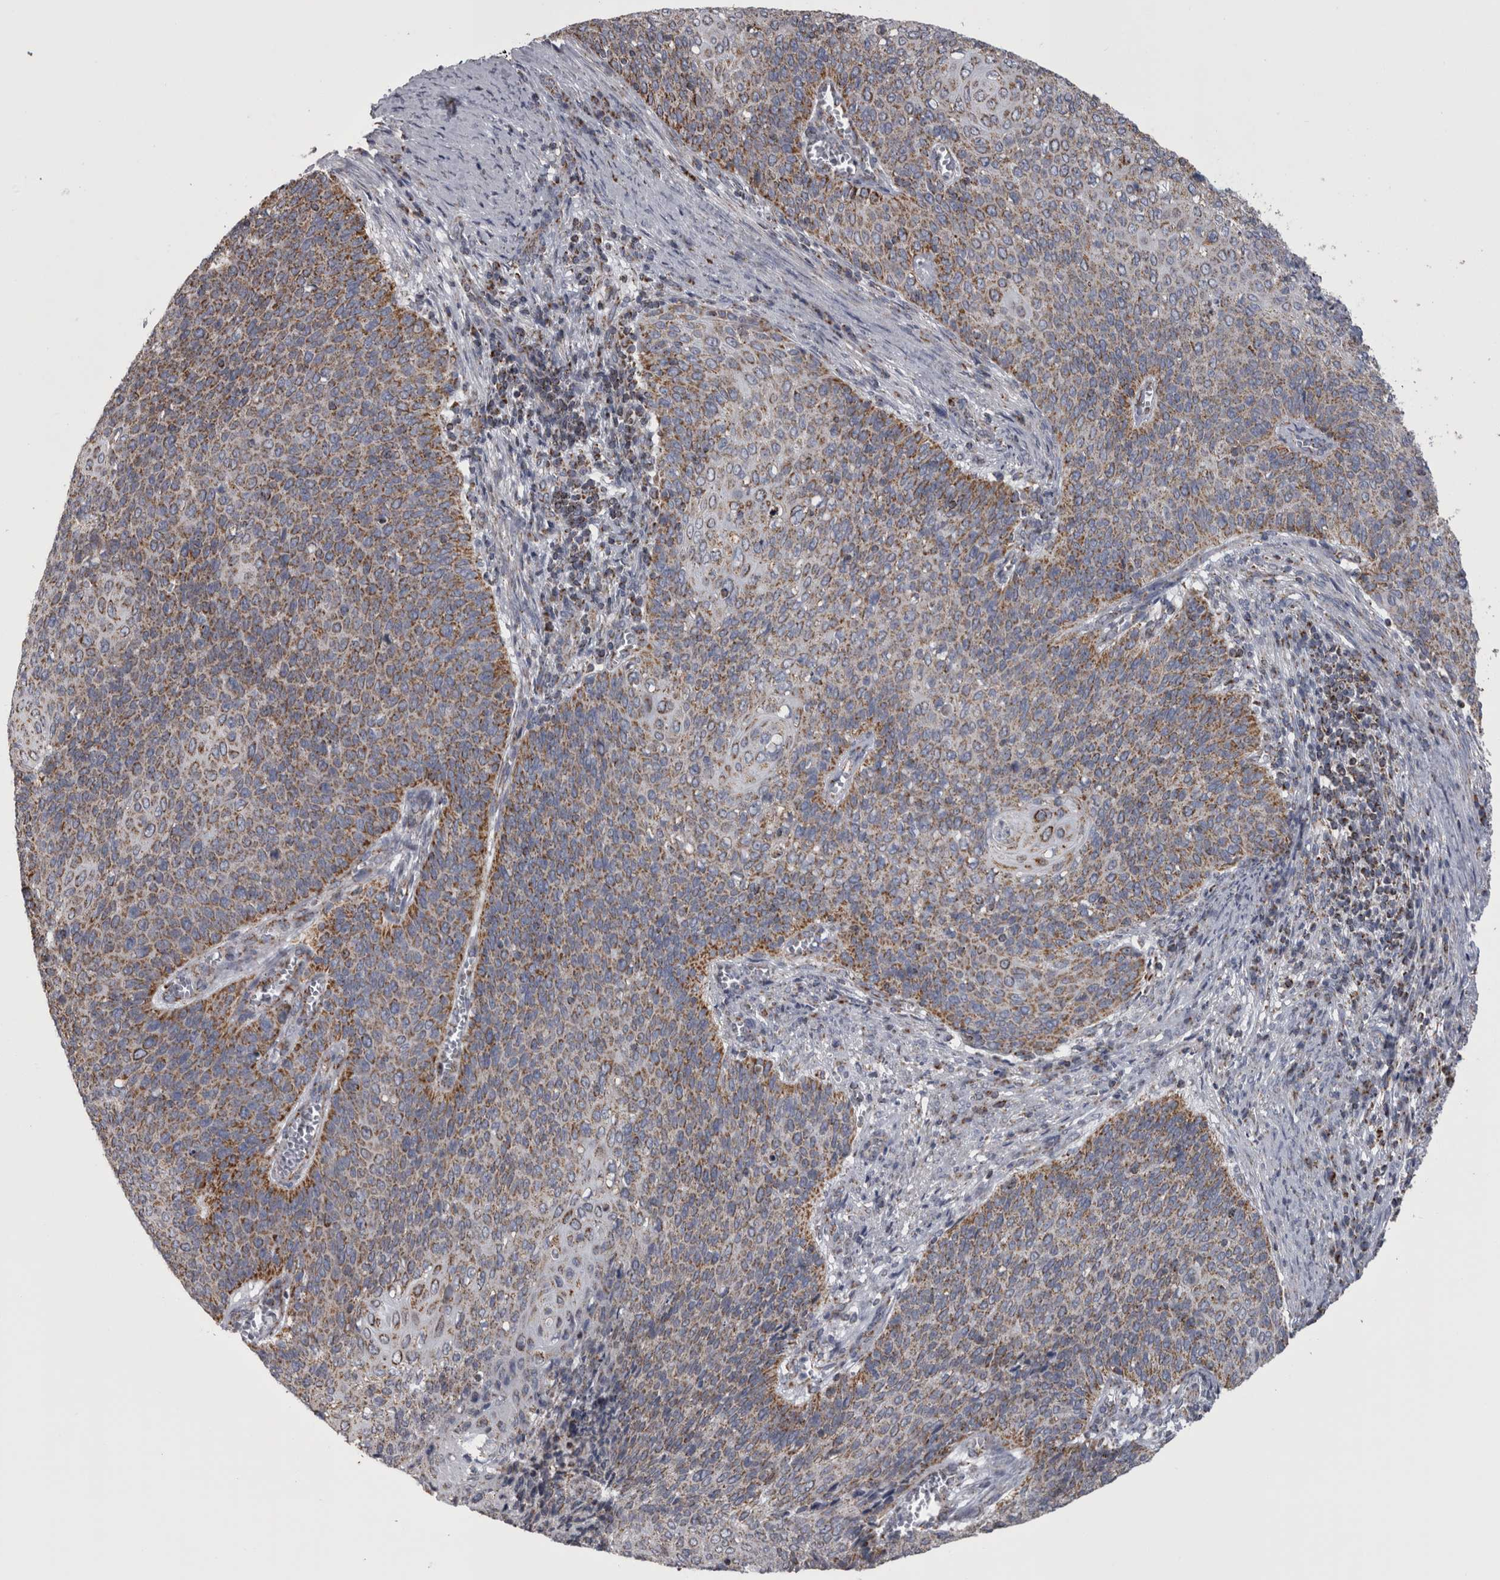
{"staining": {"intensity": "moderate", "quantity": ">75%", "location": "cytoplasmic/membranous"}, "tissue": "cervical cancer", "cell_type": "Tumor cells", "image_type": "cancer", "snomed": [{"axis": "morphology", "description": "Squamous cell carcinoma, NOS"}, {"axis": "topography", "description": "Cervix"}], "caption": "Immunohistochemistry (IHC) histopathology image of human cervical squamous cell carcinoma stained for a protein (brown), which demonstrates medium levels of moderate cytoplasmic/membranous expression in approximately >75% of tumor cells.", "gene": "MDH2", "patient": {"sex": "female", "age": 39}}